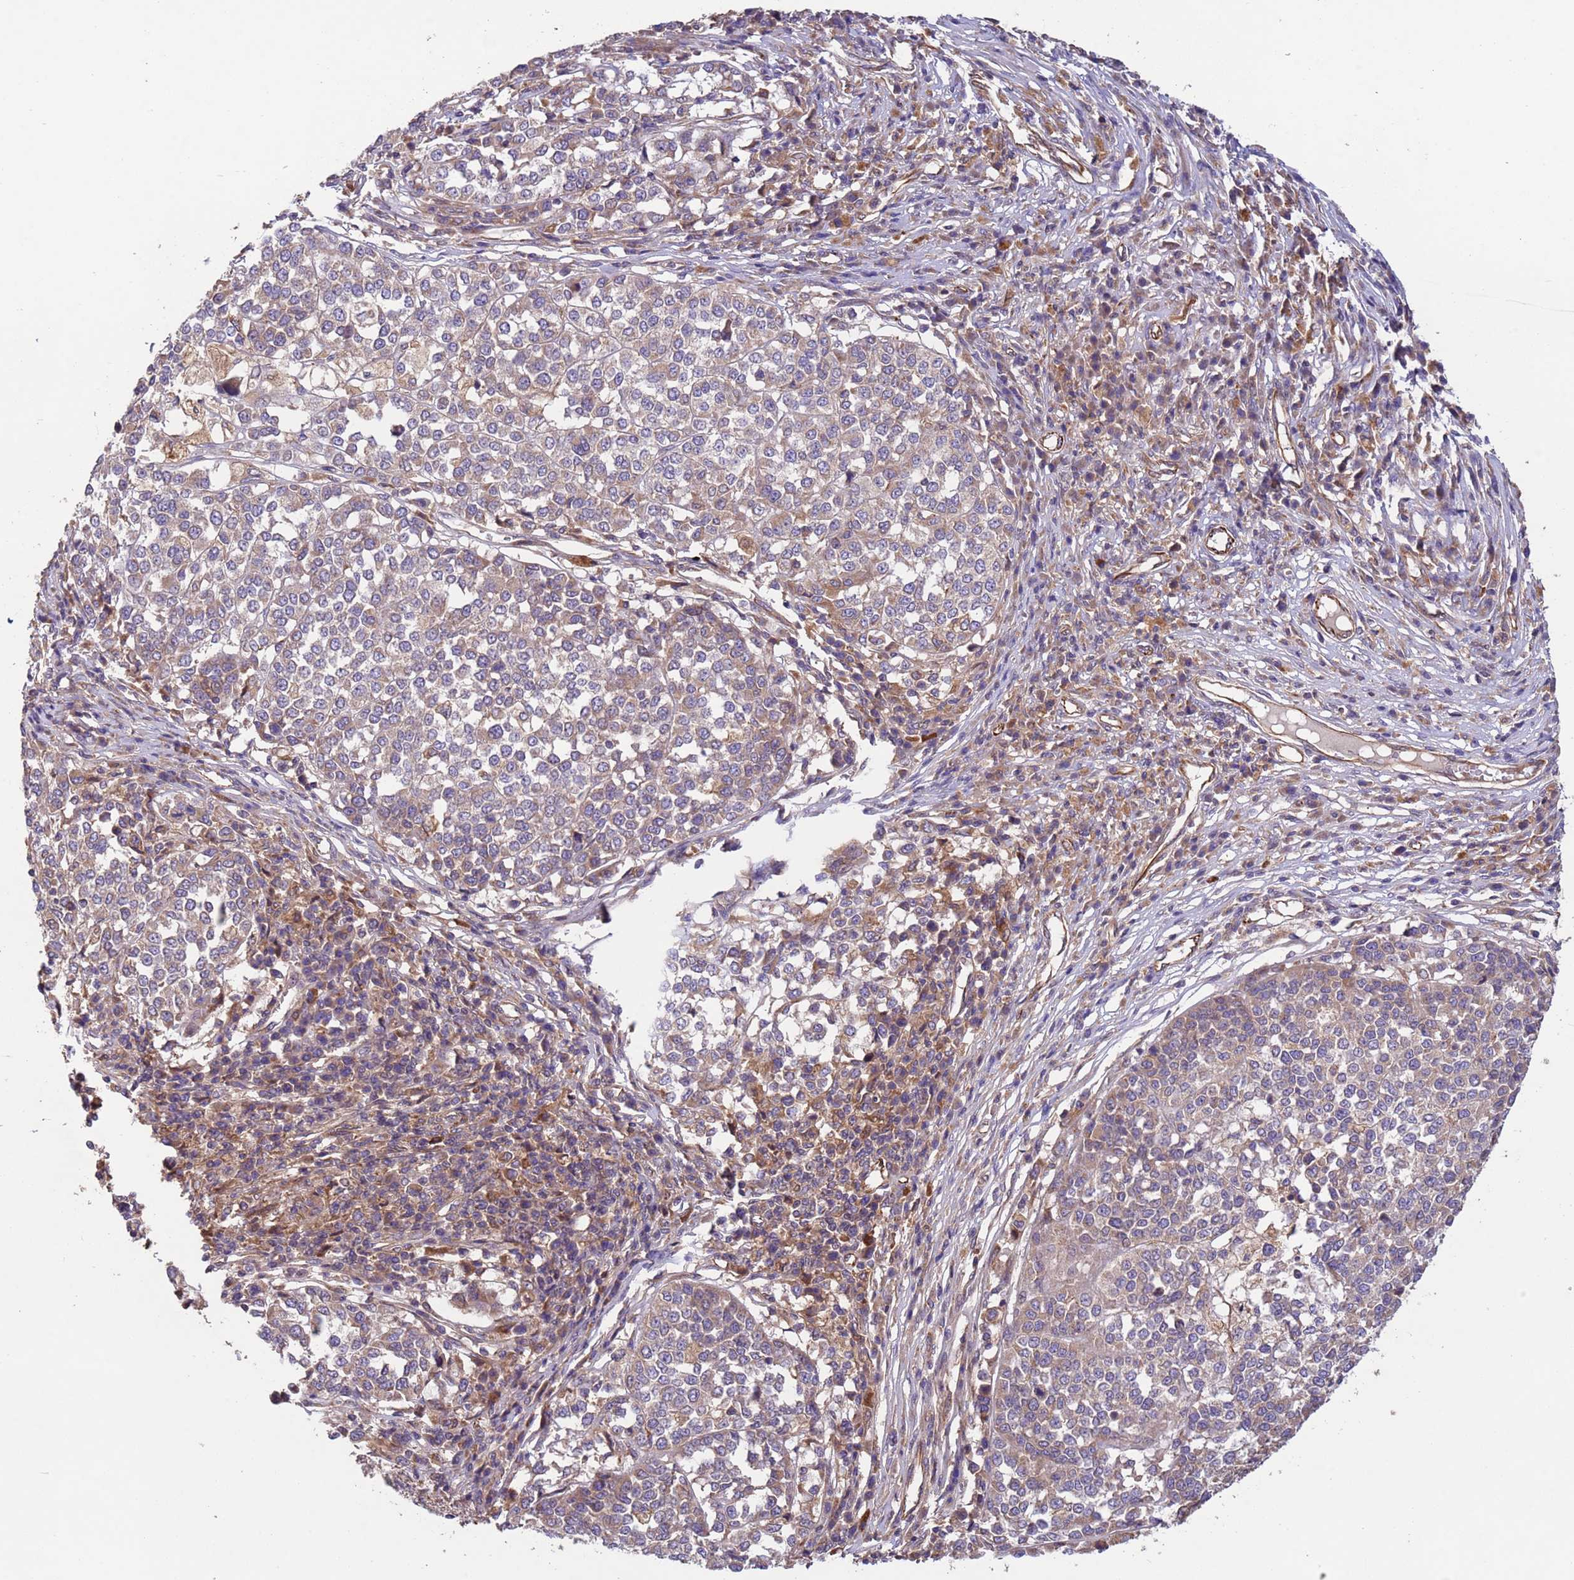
{"staining": {"intensity": "weak", "quantity": "<25%", "location": "cytoplasmic/membranous"}, "tissue": "melanoma", "cell_type": "Tumor cells", "image_type": "cancer", "snomed": [{"axis": "morphology", "description": "Malignant melanoma, Metastatic site"}, {"axis": "topography", "description": "Lymph node"}], "caption": "Immunohistochemistry of human melanoma shows no staining in tumor cells.", "gene": "RAB10", "patient": {"sex": "male", "age": 44}}